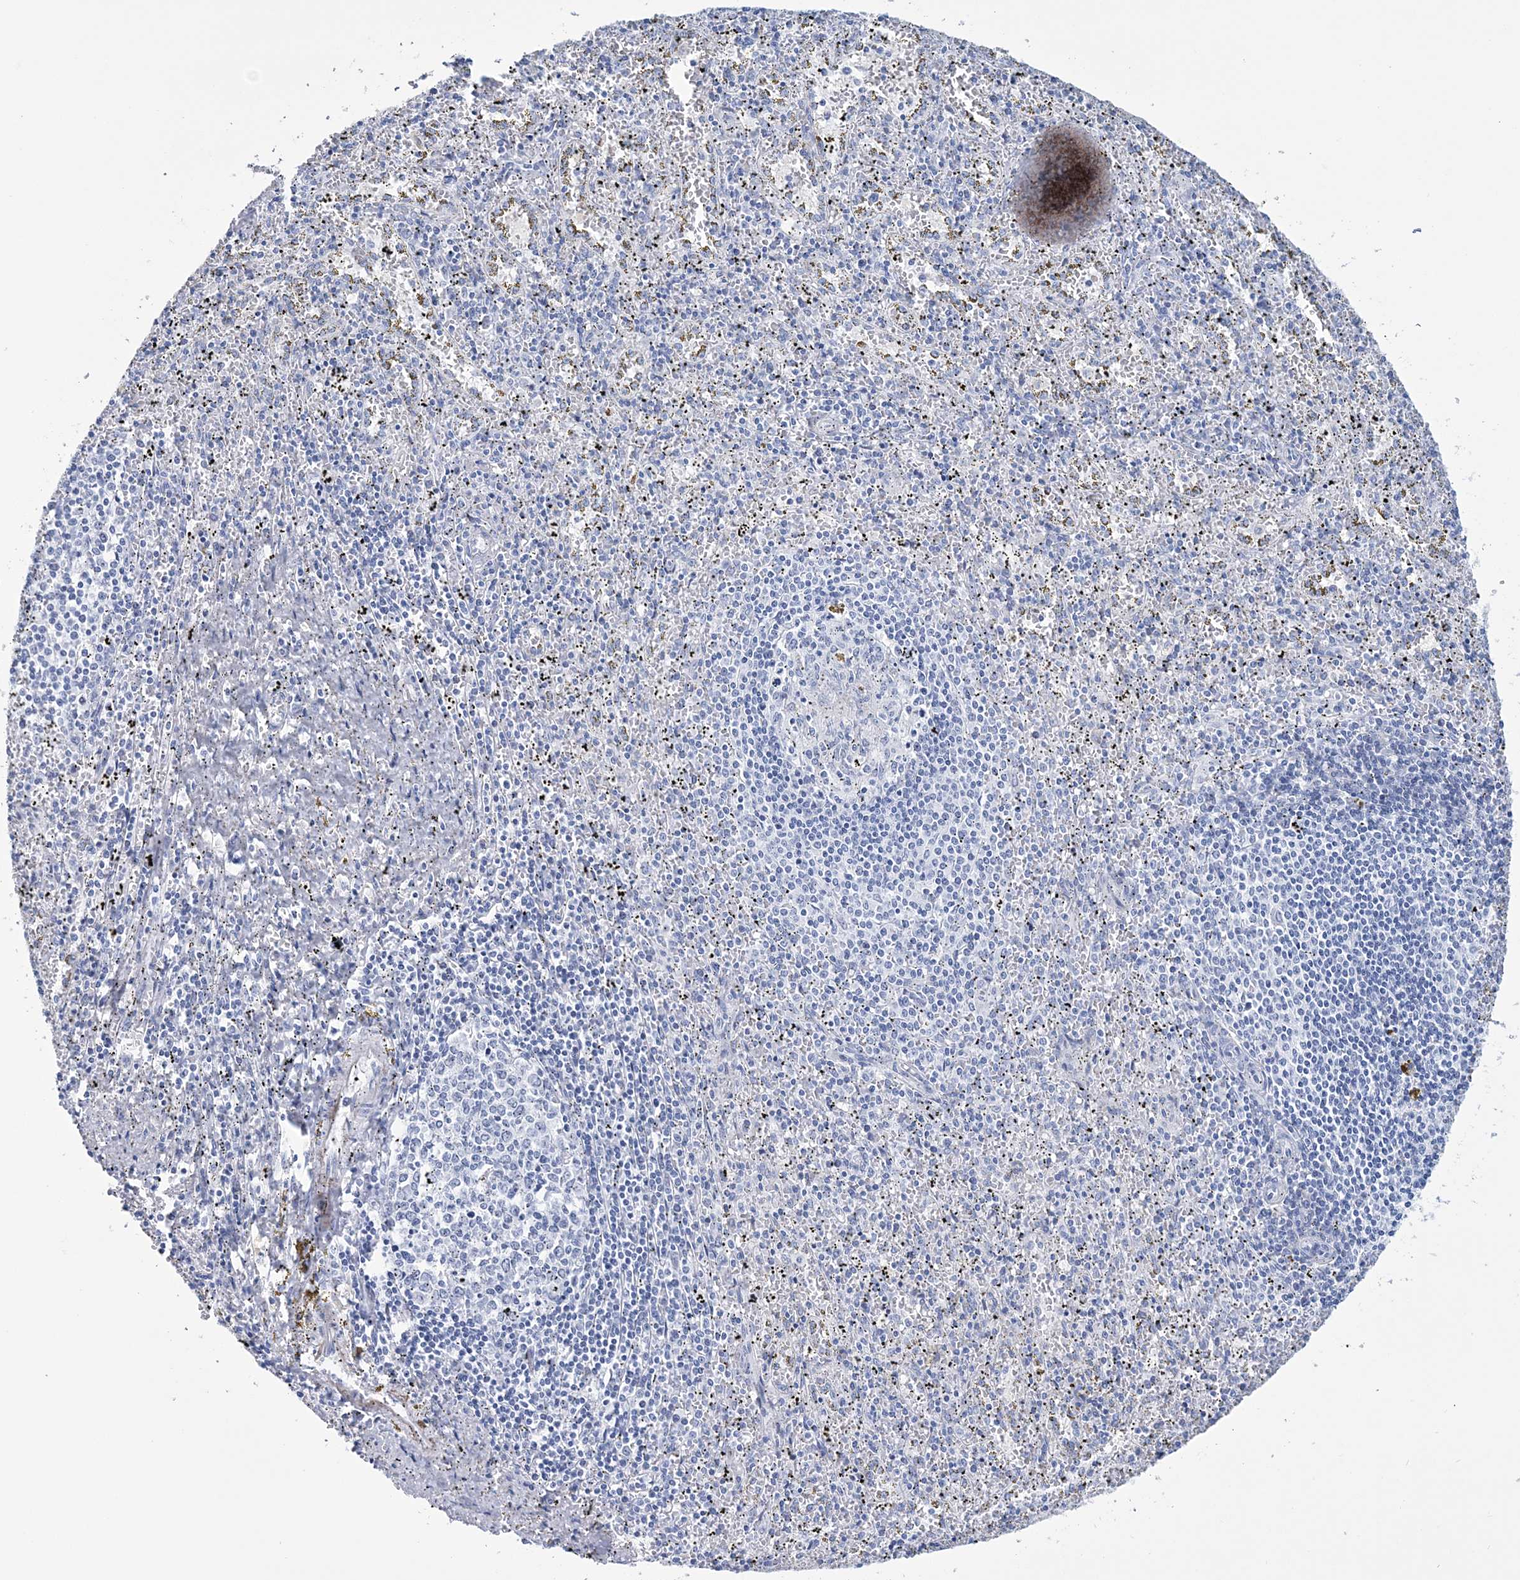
{"staining": {"intensity": "negative", "quantity": "none", "location": "none"}, "tissue": "spleen", "cell_type": "Cells in red pulp", "image_type": "normal", "snomed": [{"axis": "morphology", "description": "Normal tissue, NOS"}, {"axis": "topography", "description": "Spleen"}], "caption": "The micrograph shows no significant expression in cells in red pulp of spleen.", "gene": "DPCD", "patient": {"sex": "male", "age": 11}}